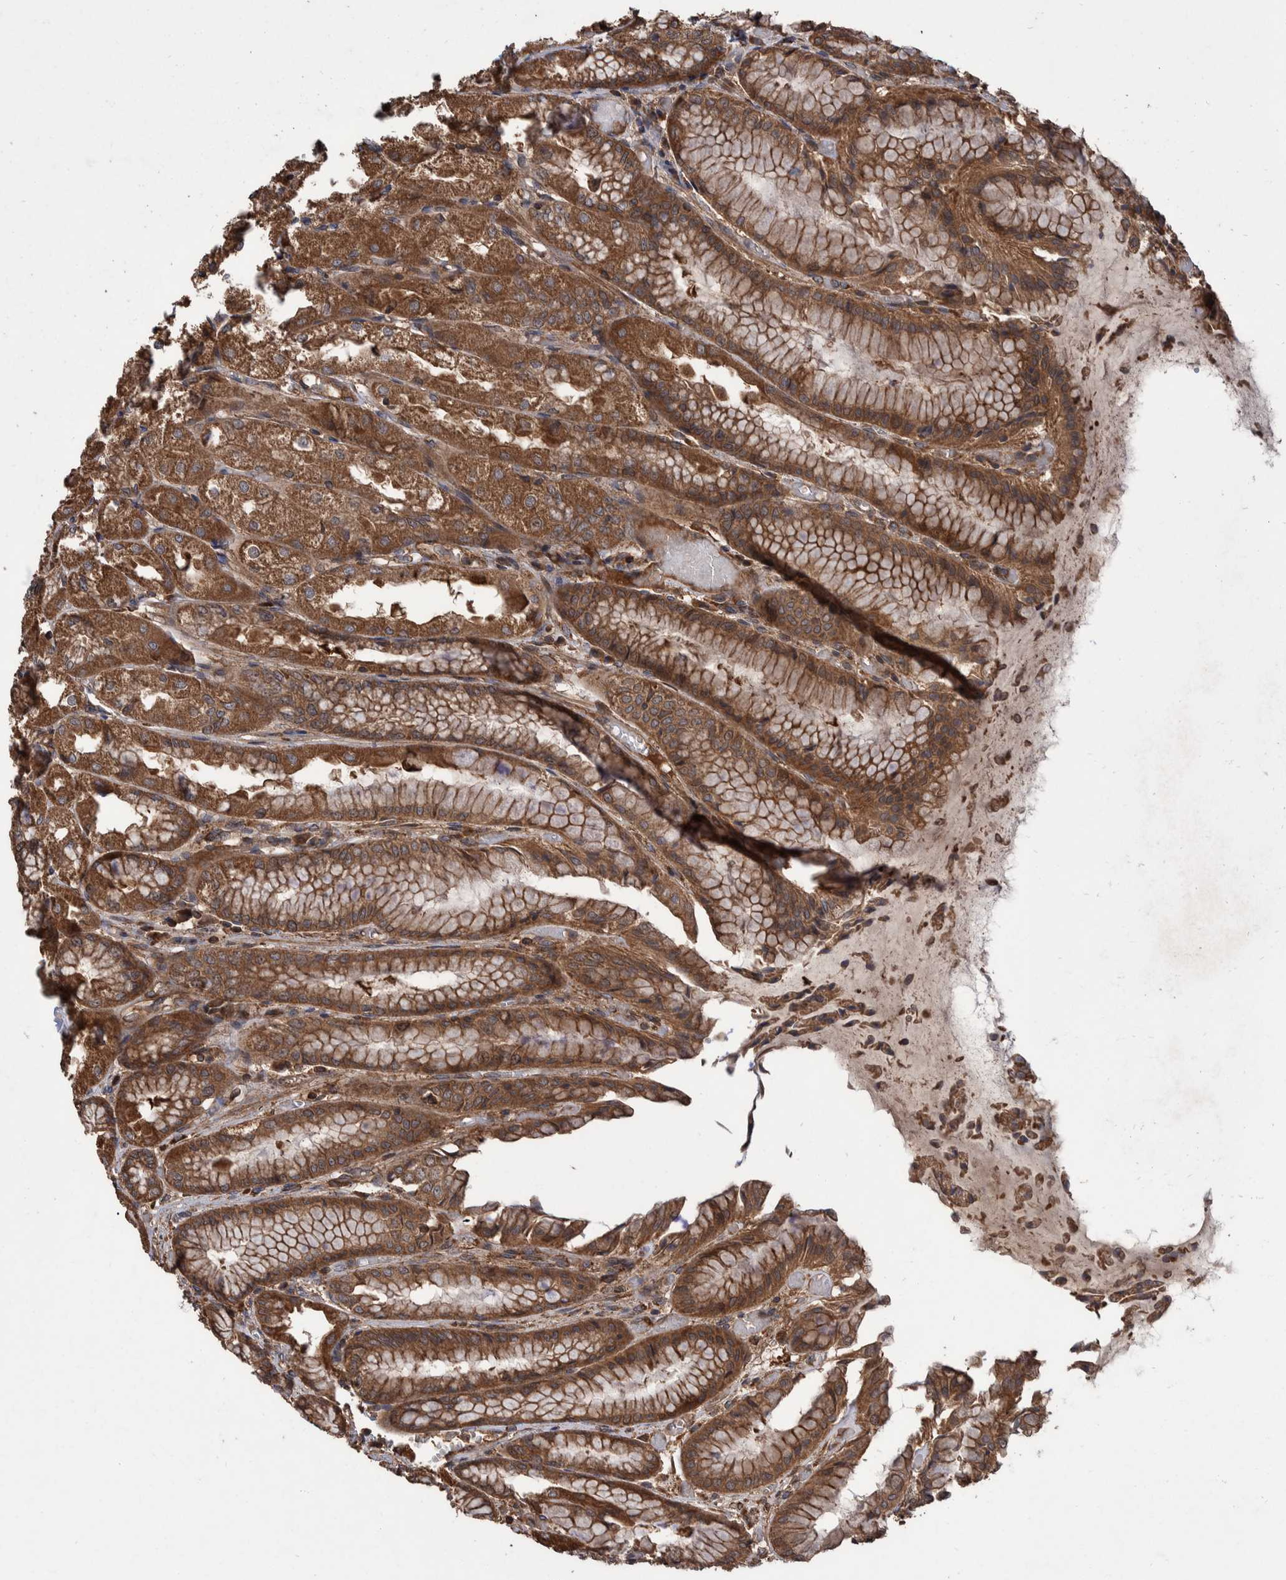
{"staining": {"intensity": "moderate", "quantity": ">75%", "location": "cytoplasmic/membranous"}, "tissue": "stomach", "cell_type": "Glandular cells", "image_type": "normal", "snomed": [{"axis": "morphology", "description": "Normal tissue, NOS"}, {"axis": "topography", "description": "Stomach, upper"}], "caption": "IHC histopathology image of unremarkable stomach: stomach stained using immunohistochemistry reveals medium levels of moderate protein expression localized specifically in the cytoplasmic/membranous of glandular cells, appearing as a cytoplasmic/membranous brown color.", "gene": "VBP1", "patient": {"sex": "male", "age": 72}}